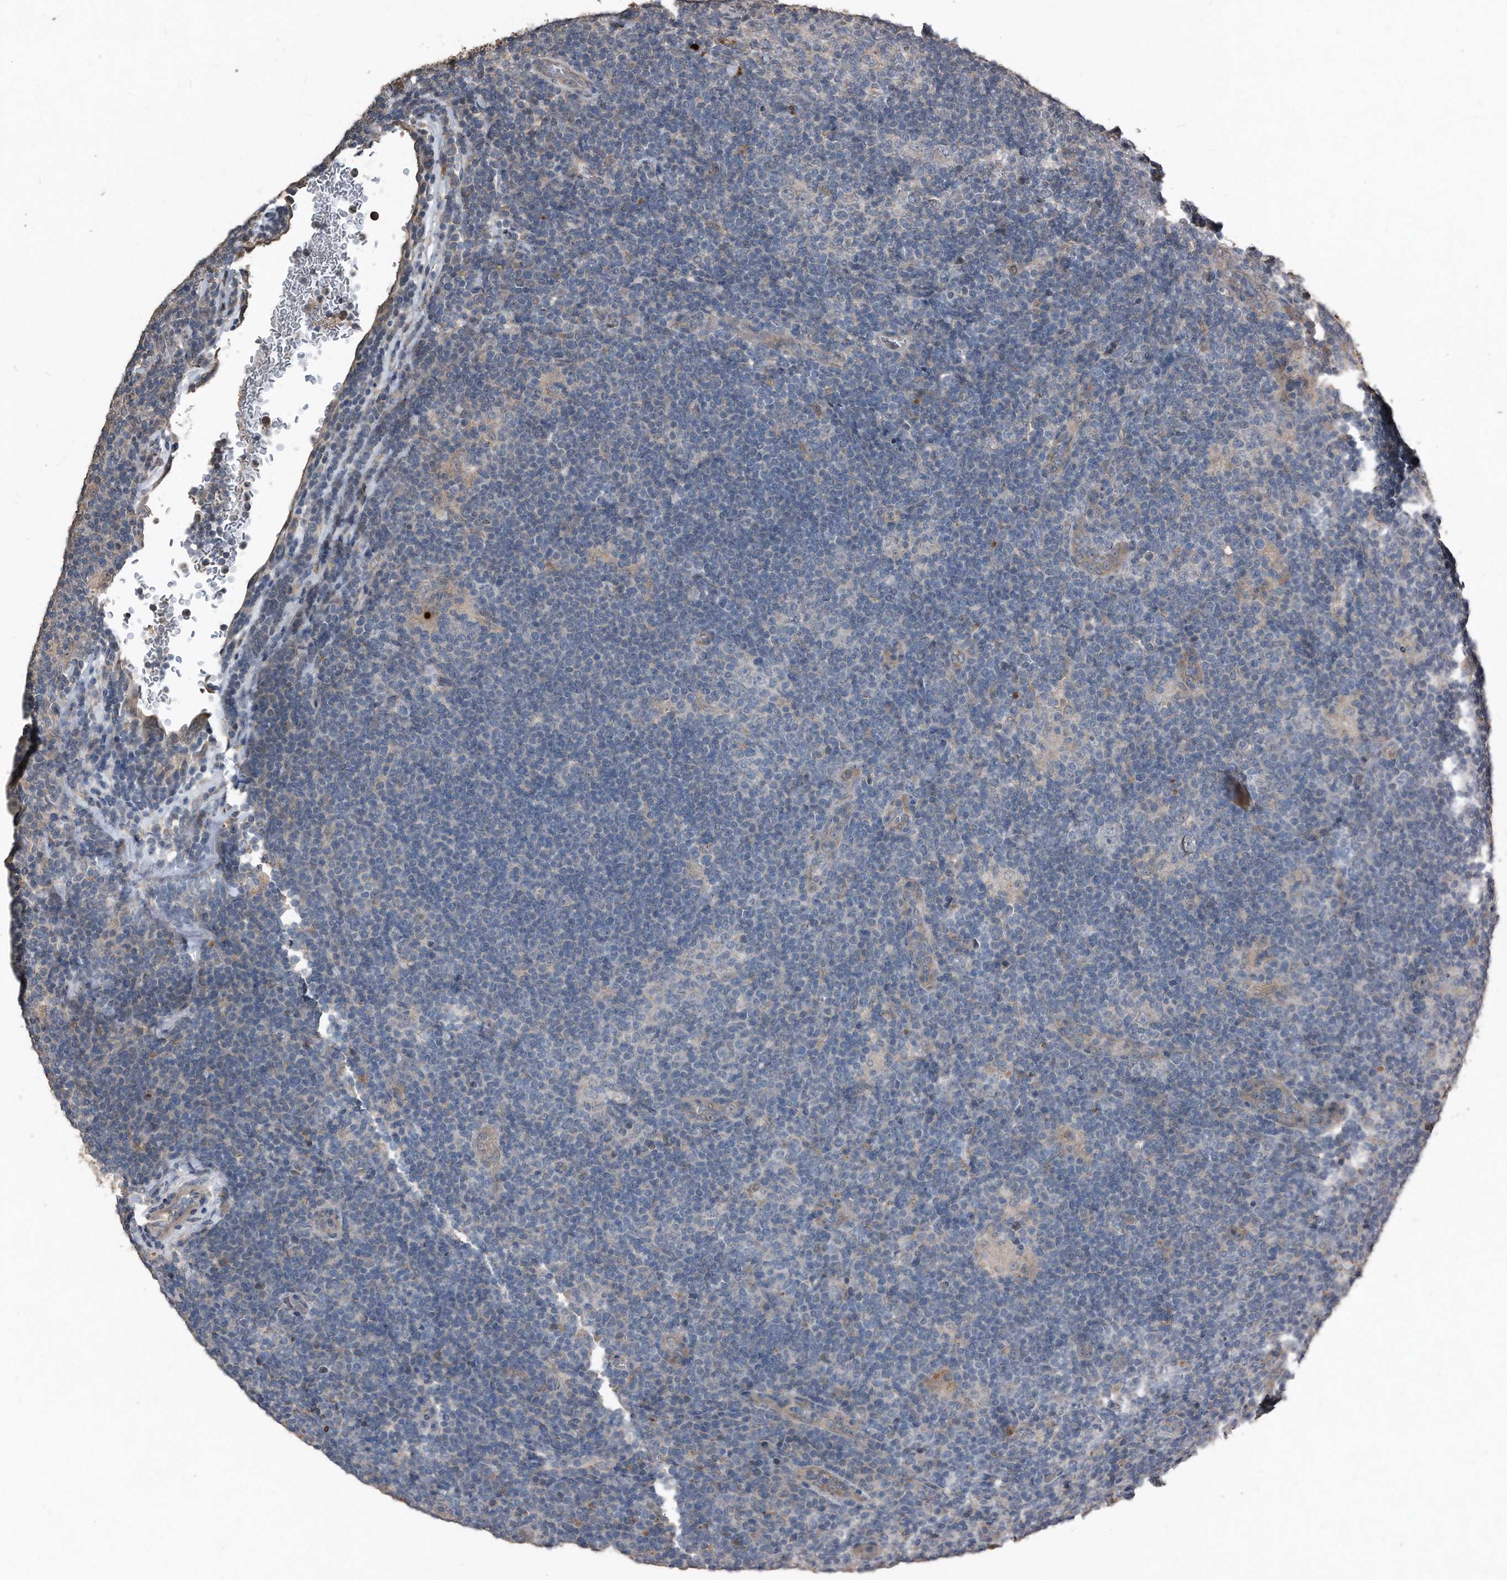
{"staining": {"intensity": "negative", "quantity": "none", "location": "none"}, "tissue": "lymphoma", "cell_type": "Tumor cells", "image_type": "cancer", "snomed": [{"axis": "morphology", "description": "Hodgkin's disease, NOS"}, {"axis": "topography", "description": "Lymph node"}], "caption": "Protein analysis of lymphoma displays no significant positivity in tumor cells.", "gene": "ANKRD10", "patient": {"sex": "female", "age": 57}}